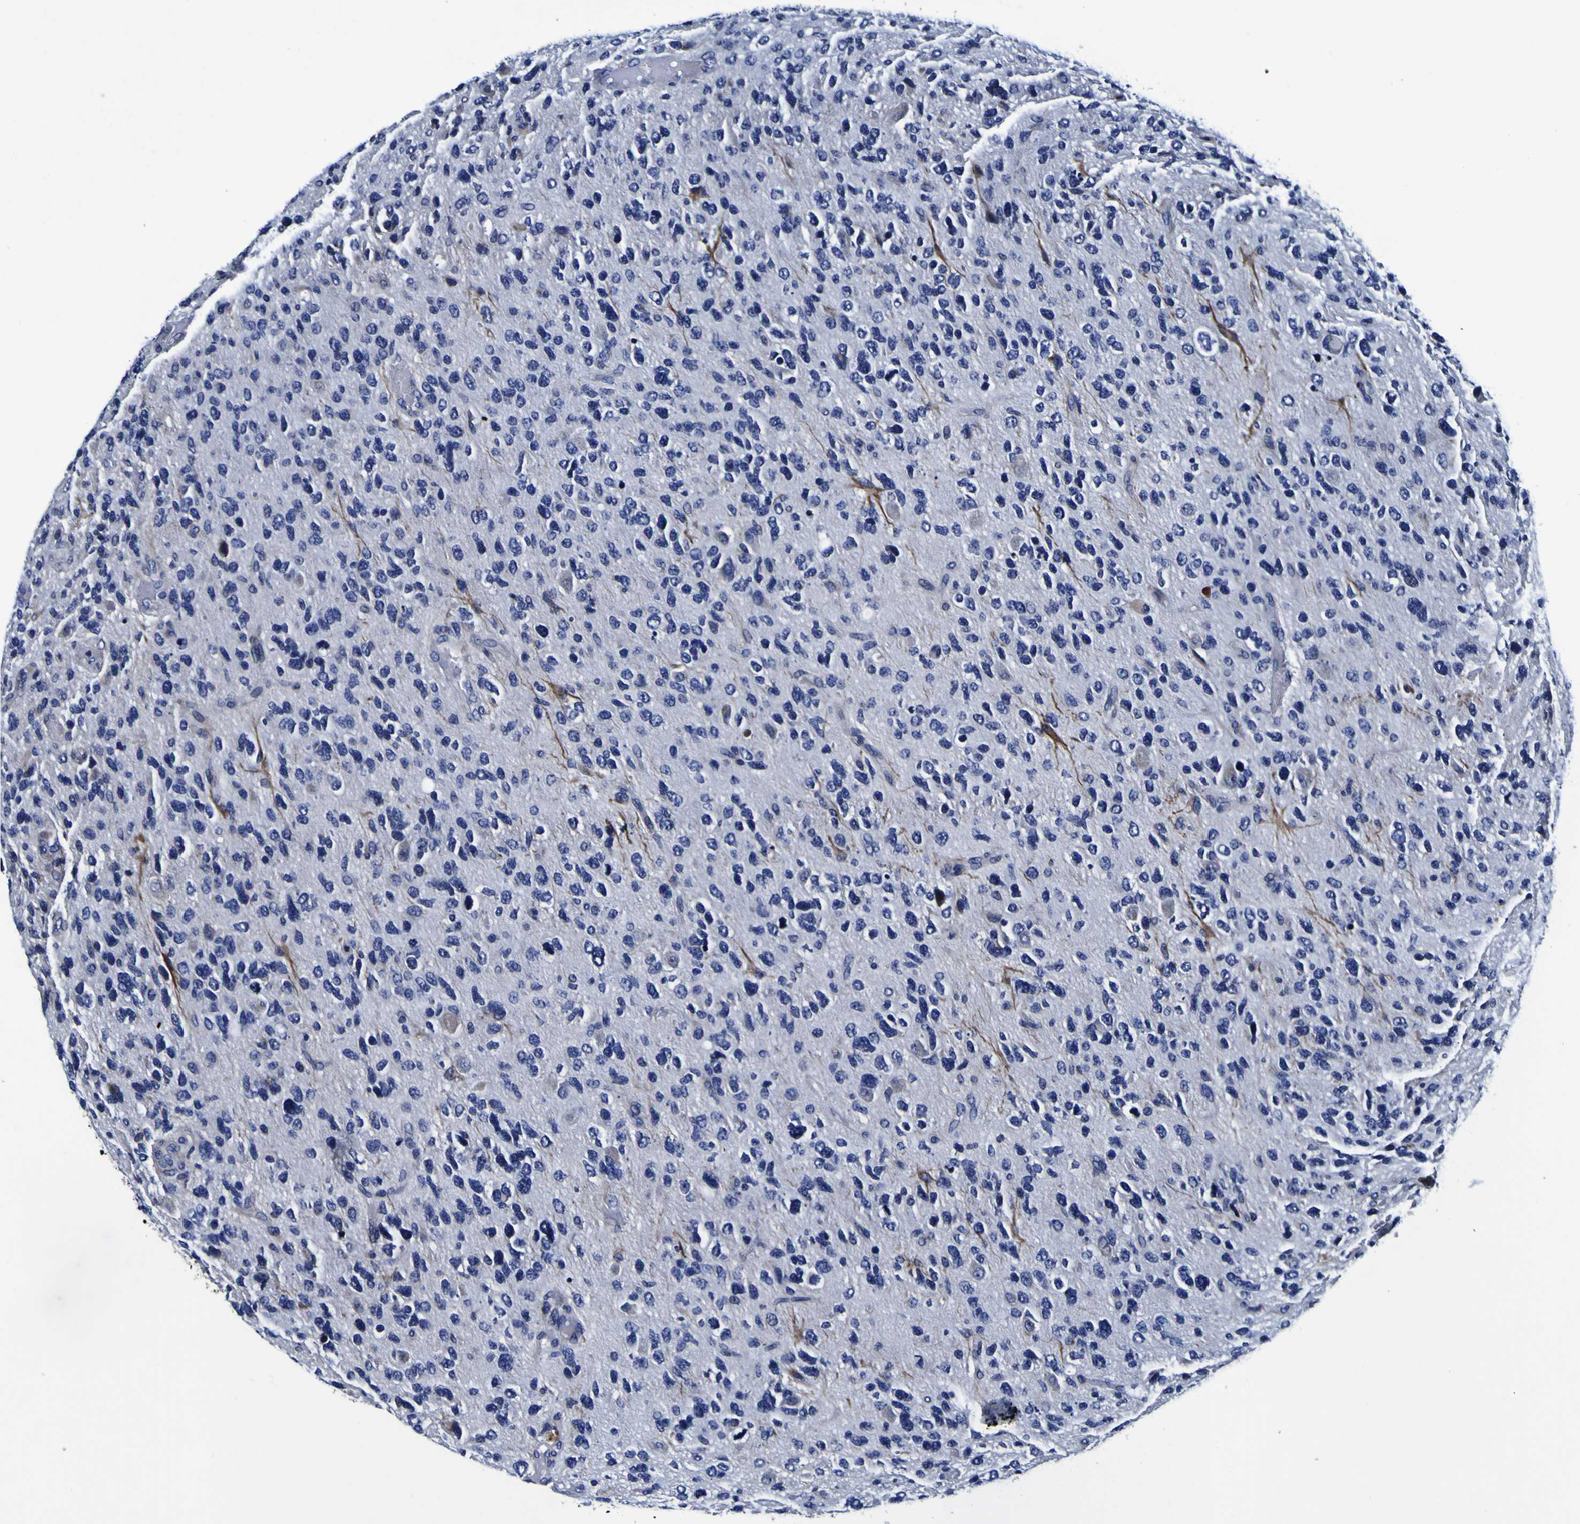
{"staining": {"intensity": "negative", "quantity": "none", "location": "none"}, "tissue": "glioma", "cell_type": "Tumor cells", "image_type": "cancer", "snomed": [{"axis": "morphology", "description": "Glioma, malignant, High grade"}, {"axis": "topography", "description": "Brain"}], "caption": "High magnification brightfield microscopy of glioma stained with DAB (brown) and counterstained with hematoxylin (blue): tumor cells show no significant positivity.", "gene": "PDLIM4", "patient": {"sex": "female", "age": 58}}